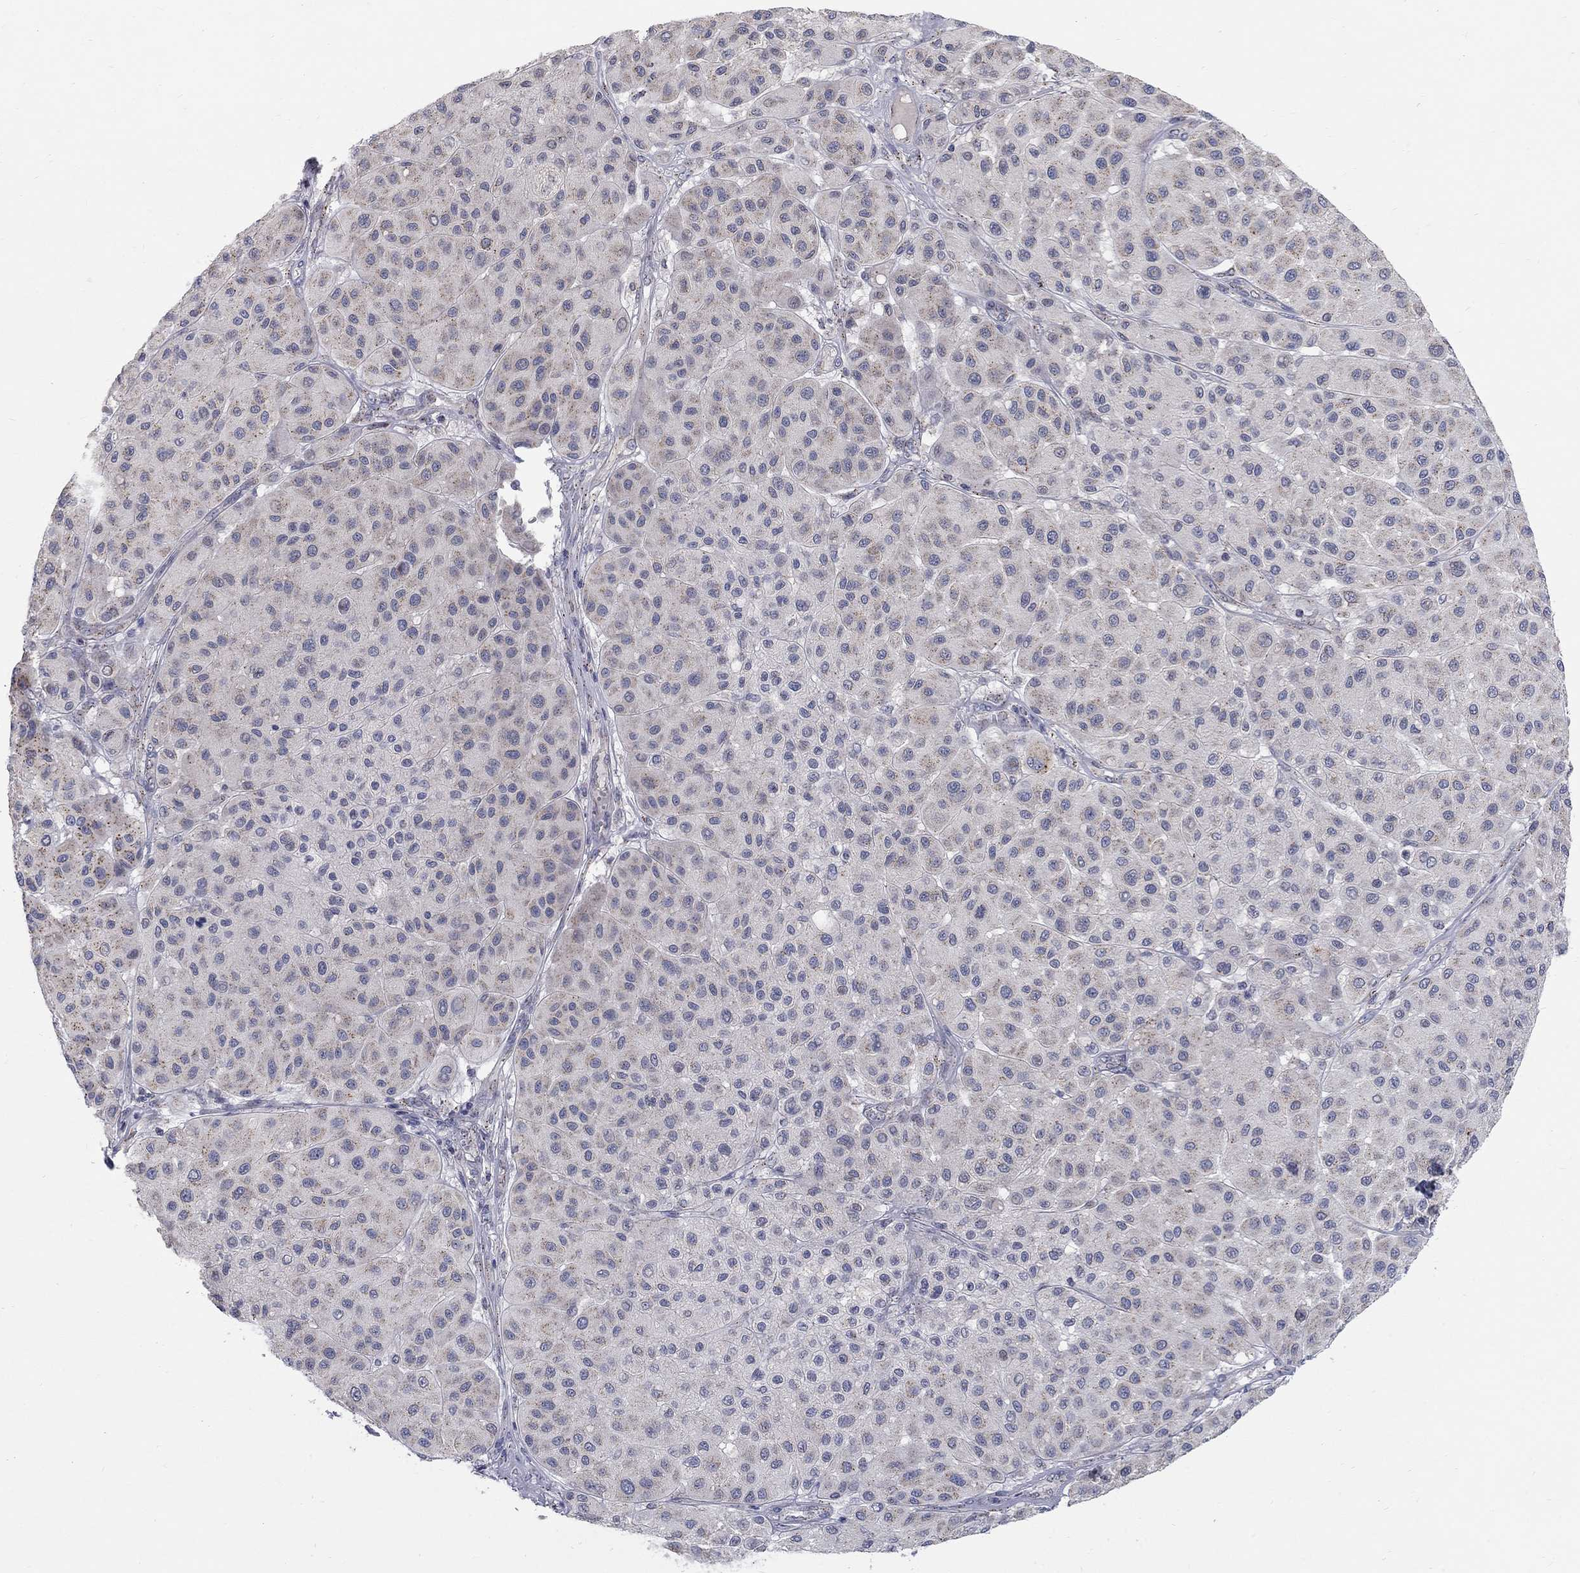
{"staining": {"intensity": "moderate", "quantity": "<25%", "location": "cytoplasmic/membranous"}, "tissue": "melanoma", "cell_type": "Tumor cells", "image_type": "cancer", "snomed": [{"axis": "morphology", "description": "Malignant melanoma, Metastatic site"}, {"axis": "topography", "description": "Smooth muscle"}], "caption": "This is an image of IHC staining of melanoma, which shows moderate staining in the cytoplasmic/membranous of tumor cells.", "gene": "PANK3", "patient": {"sex": "male", "age": 41}}